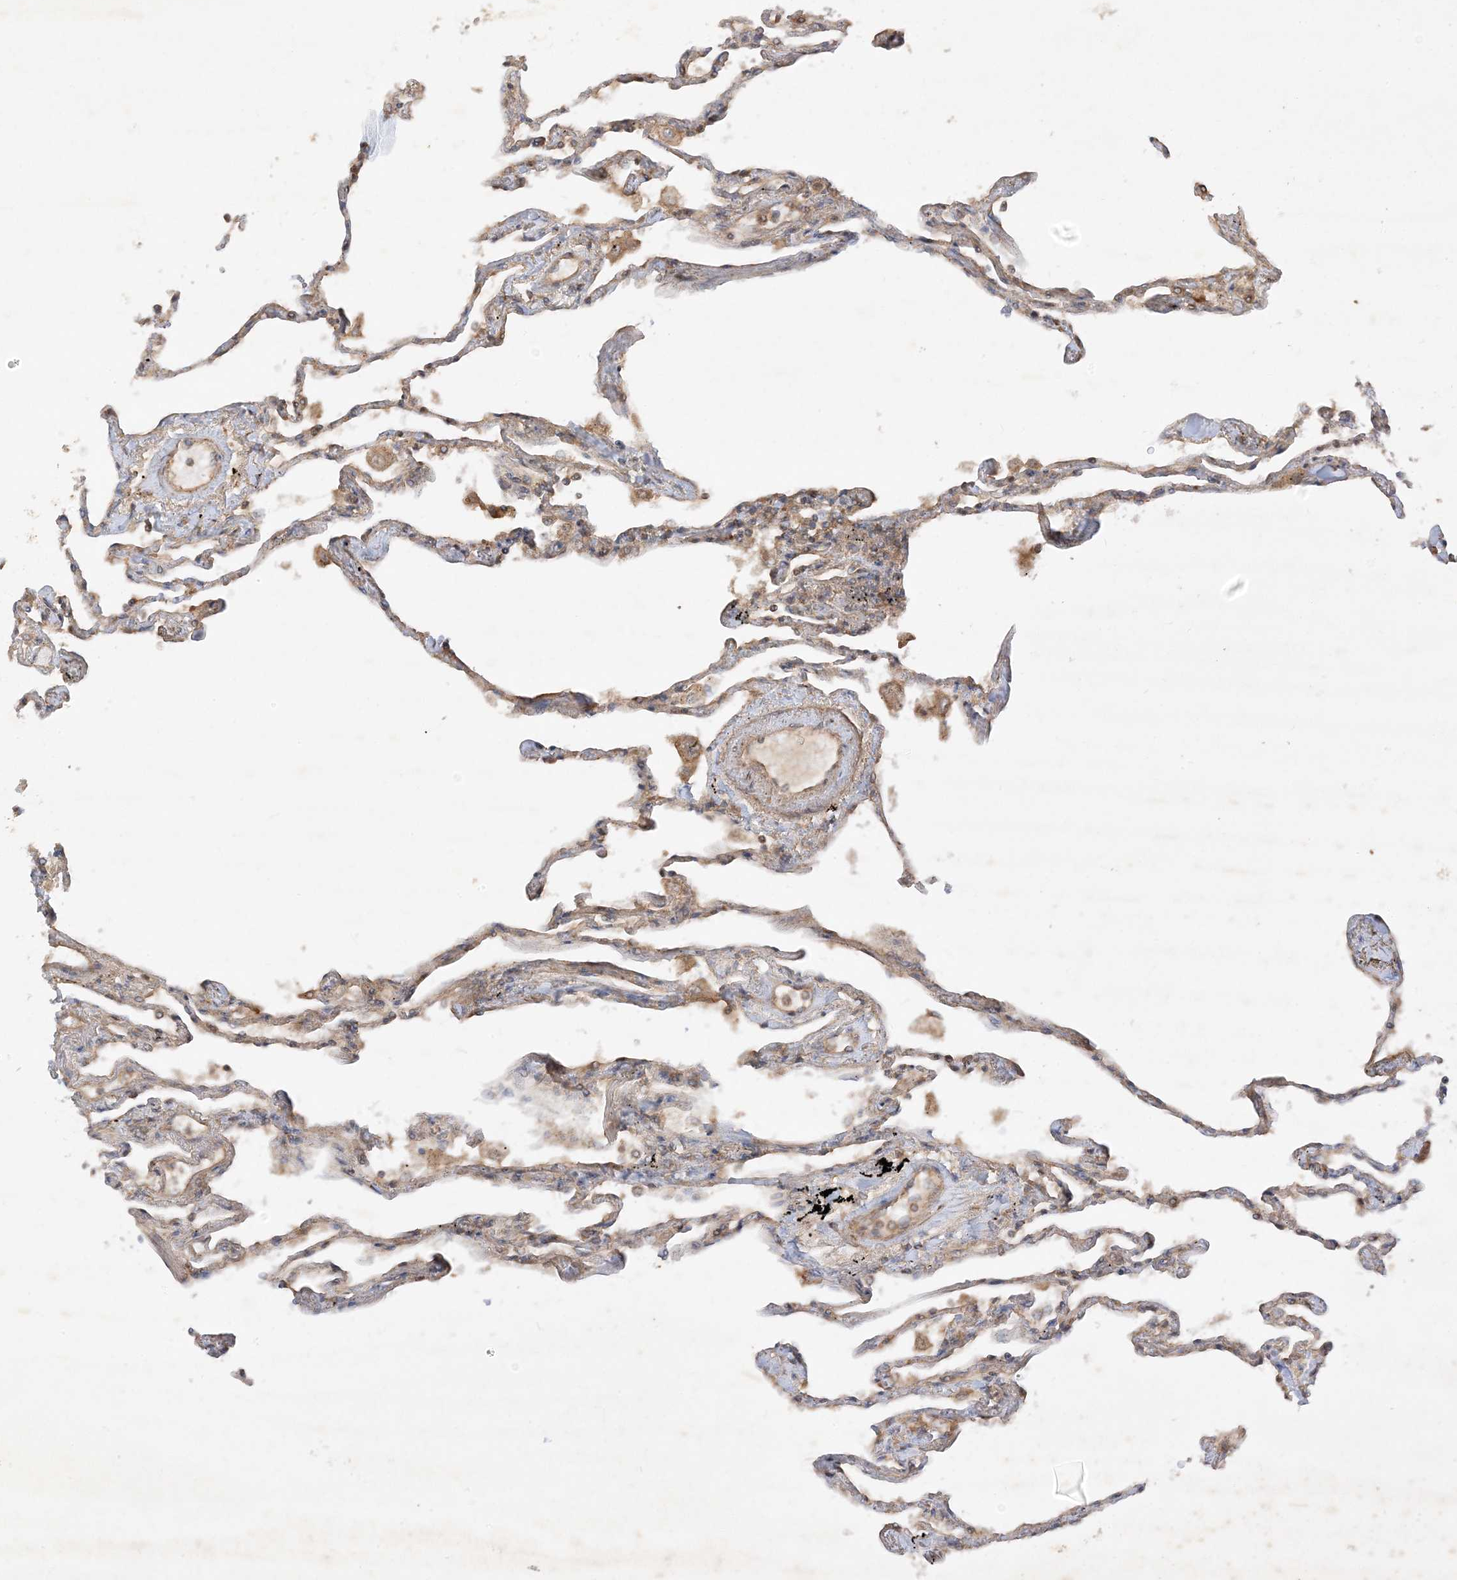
{"staining": {"intensity": "moderate", "quantity": "25%-75%", "location": "cytoplasmic/membranous"}, "tissue": "lung", "cell_type": "Alveolar cells", "image_type": "normal", "snomed": [{"axis": "morphology", "description": "Normal tissue, NOS"}, {"axis": "topography", "description": "Lung"}], "caption": "Lung stained with immunohistochemistry (IHC) exhibits moderate cytoplasmic/membranous positivity in approximately 25%-75% of alveolar cells.", "gene": "XRN1", "patient": {"sex": "female", "age": 67}}